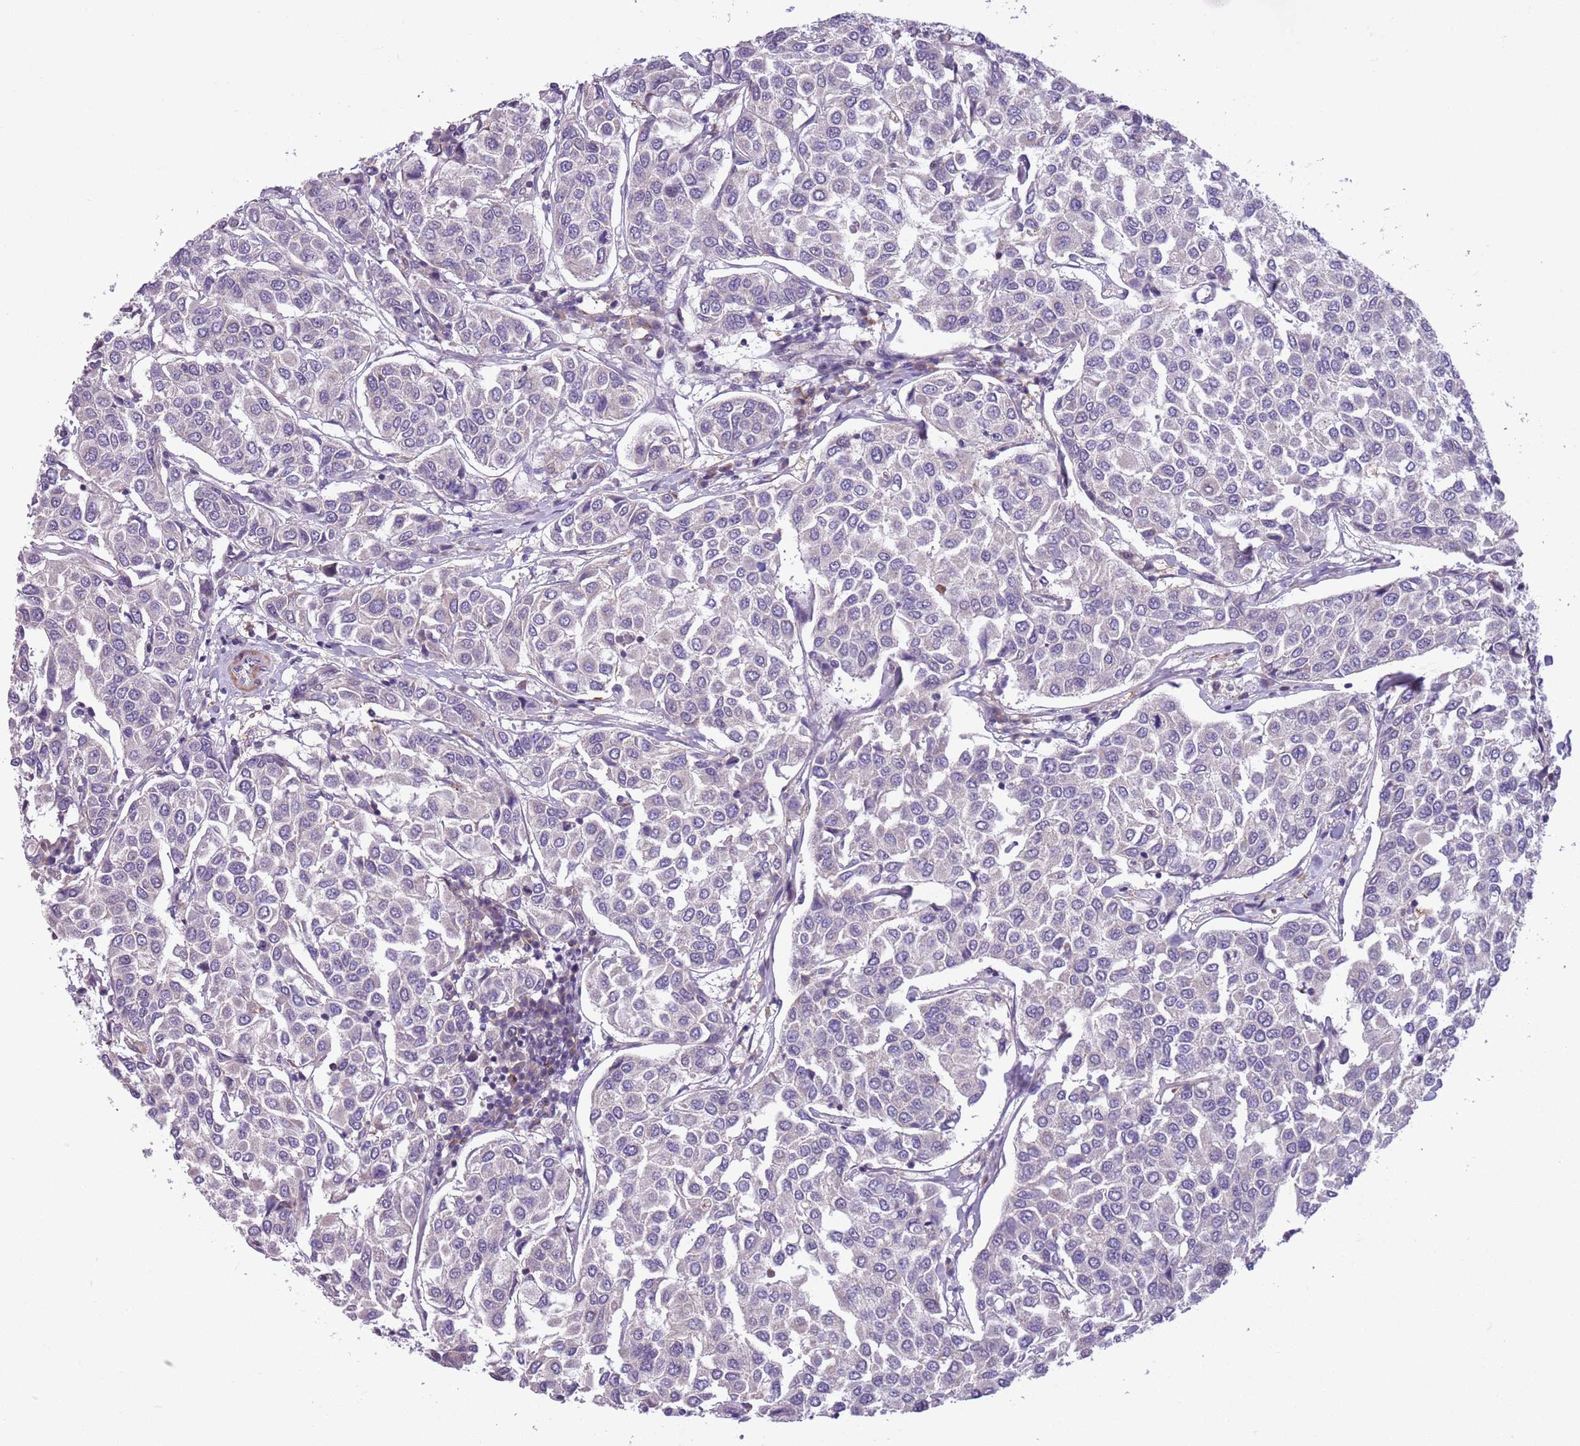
{"staining": {"intensity": "negative", "quantity": "none", "location": "none"}, "tissue": "breast cancer", "cell_type": "Tumor cells", "image_type": "cancer", "snomed": [{"axis": "morphology", "description": "Duct carcinoma"}, {"axis": "topography", "description": "Breast"}], "caption": "This is an IHC image of human breast cancer (invasive ductal carcinoma). There is no positivity in tumor cells.", "gene": "JAML", "patient": {"sex": "female", "age": 55}}